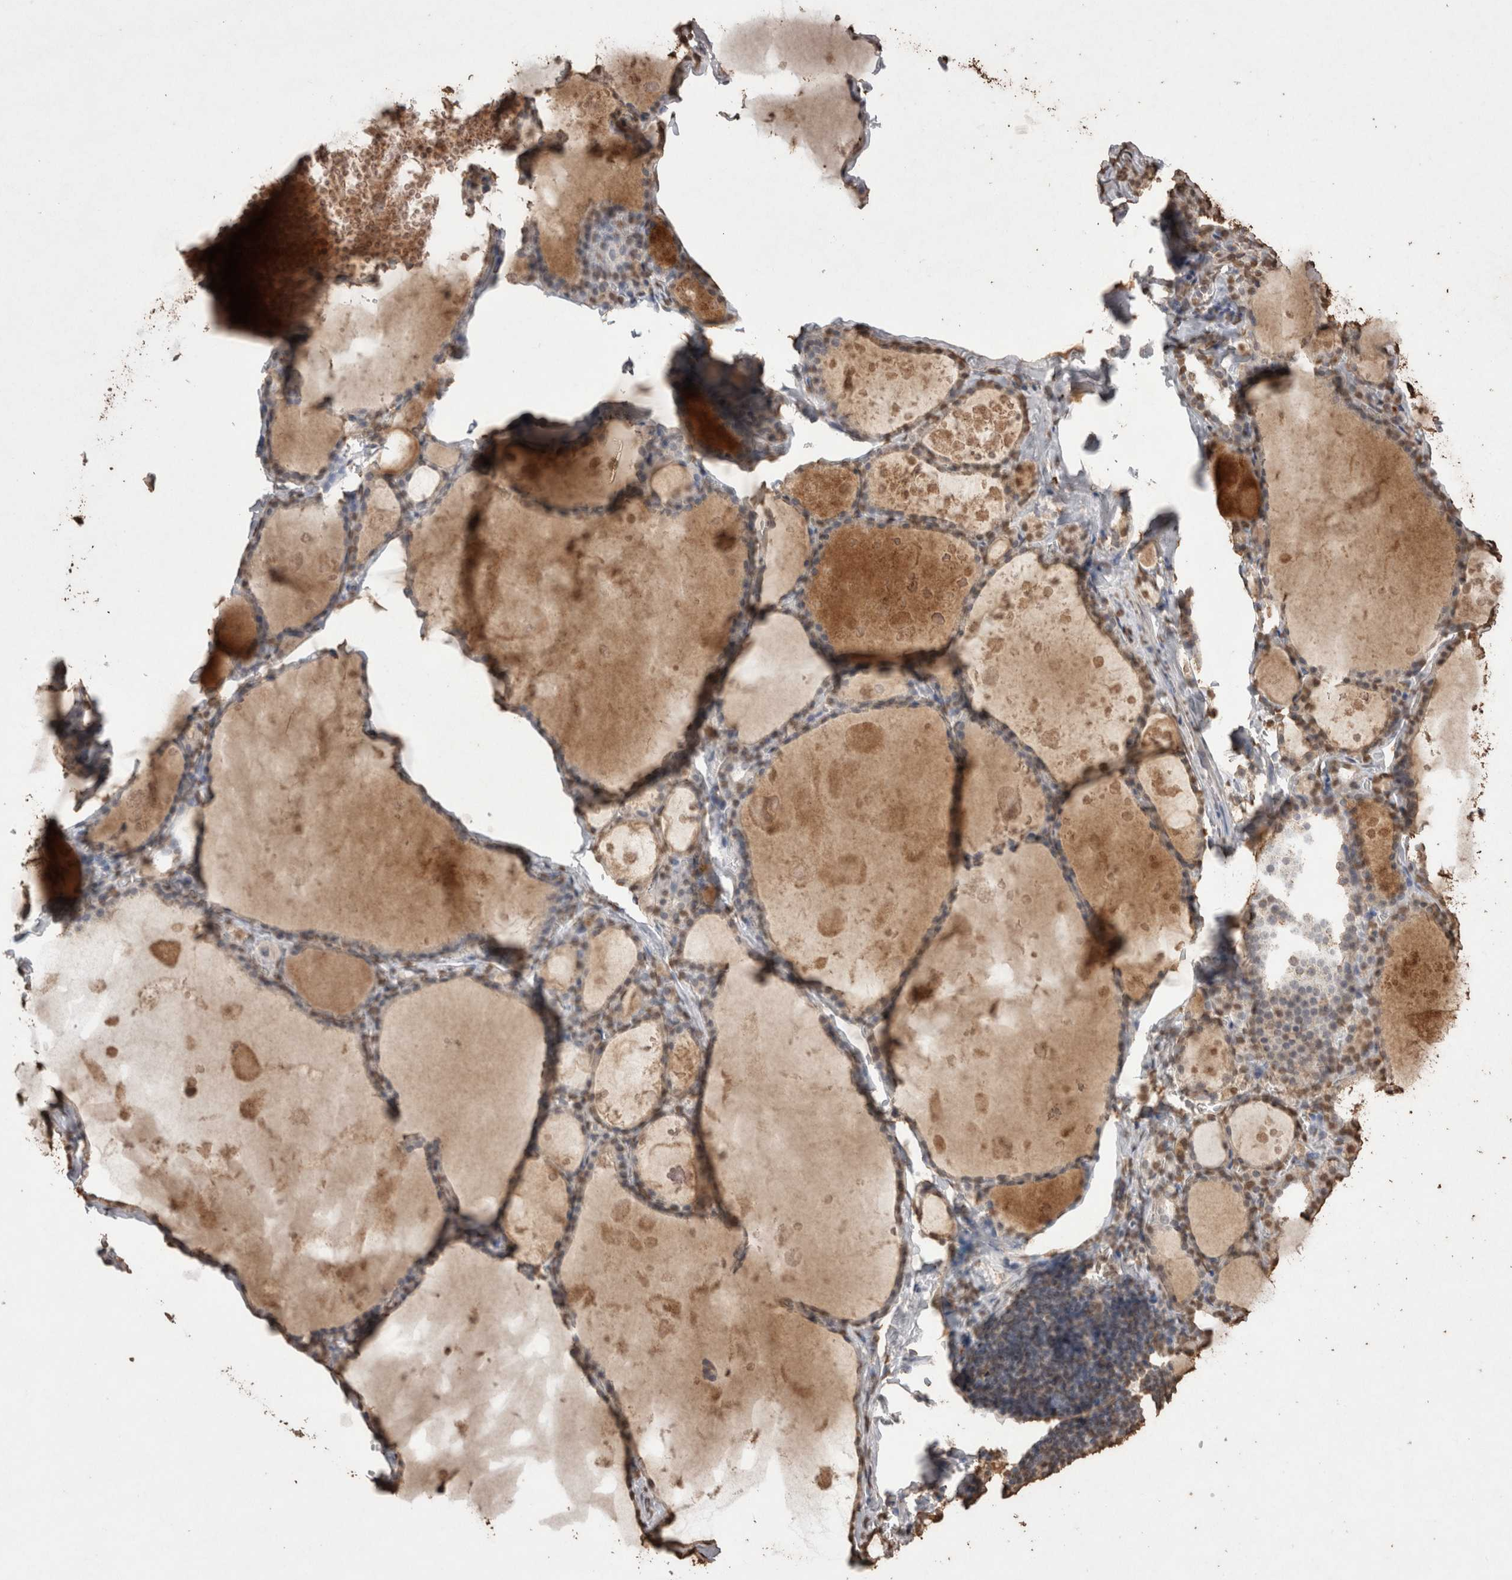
{"staining": {"intensity": "moderate", "quantity": "25%-75%", "location": "nuclear"}, "tissue": "thyroid gland", "cell_type": "Glandular cells", "image_type": "normal", "snomed": [{"axis": "morphology", "description": "Normal tissue, NOS"}, {"axis": "topography", "description": "Thyroid gland"}], "caption": "Moderate nuclear positivity is appreciated in about 25%-75% of glandular cells in normal thyroid gland.", "gene": "POU5F1", "patient": {"sex": "male", "age": 56}}